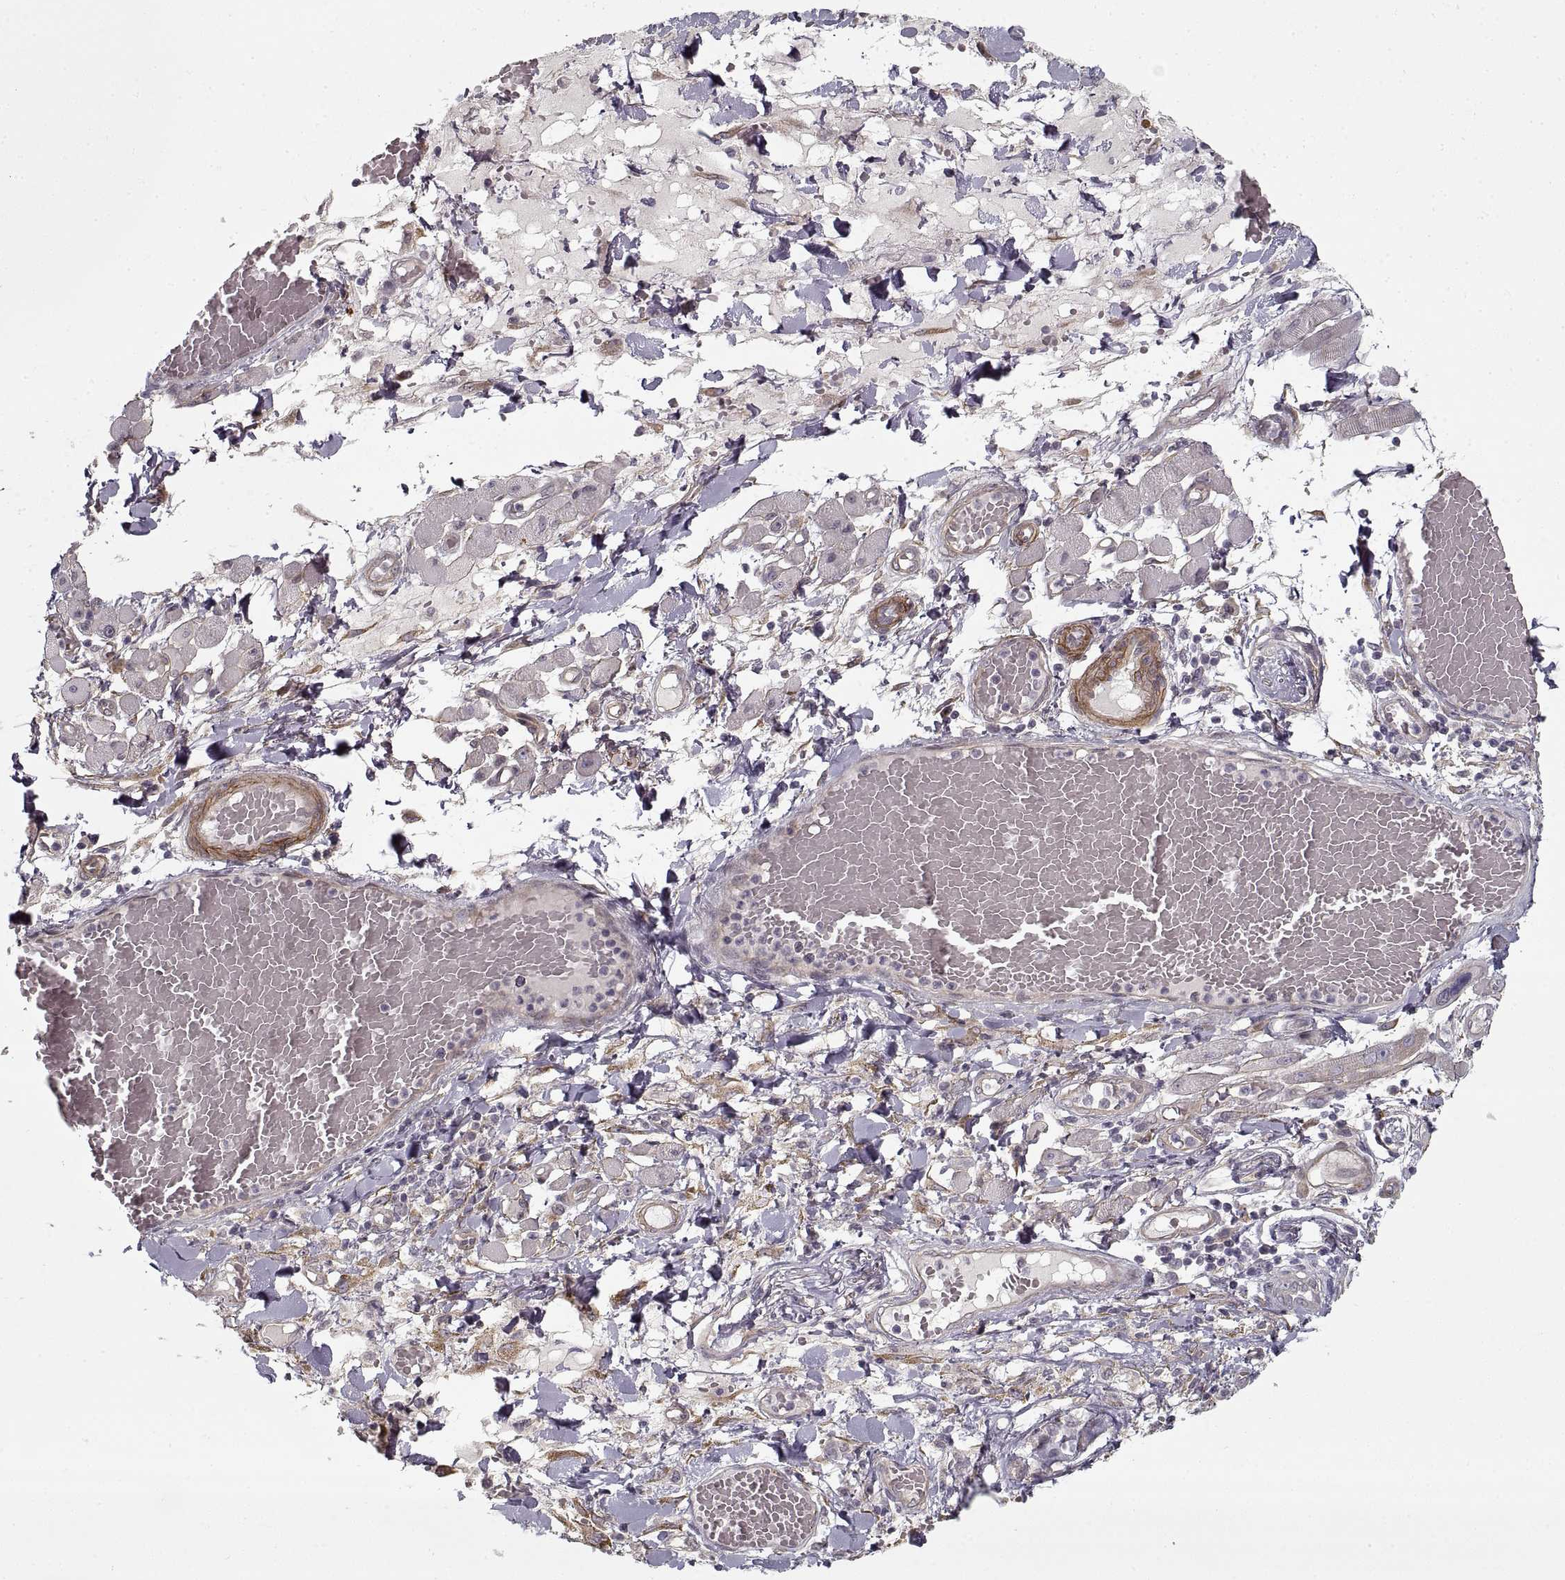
{"staining": {"intensity": "negative", "quantity": "none", "location": "none"}, "tissue": "melanoma", "cell_type": "Tumor cells", "image_type": "cancer", "snomed": [{"axis": "morphology", "description": "Malignant melanoma, NOS"}, {"axis": "topography", "description": "Skin"}], "caption": "Image shows no significant protein positivity in tumor cells of melanoma. (DAB immunohistochemistry, high magnification).", "gene": "LAMB2", "patient": {"sex": "female", "age": 91}}